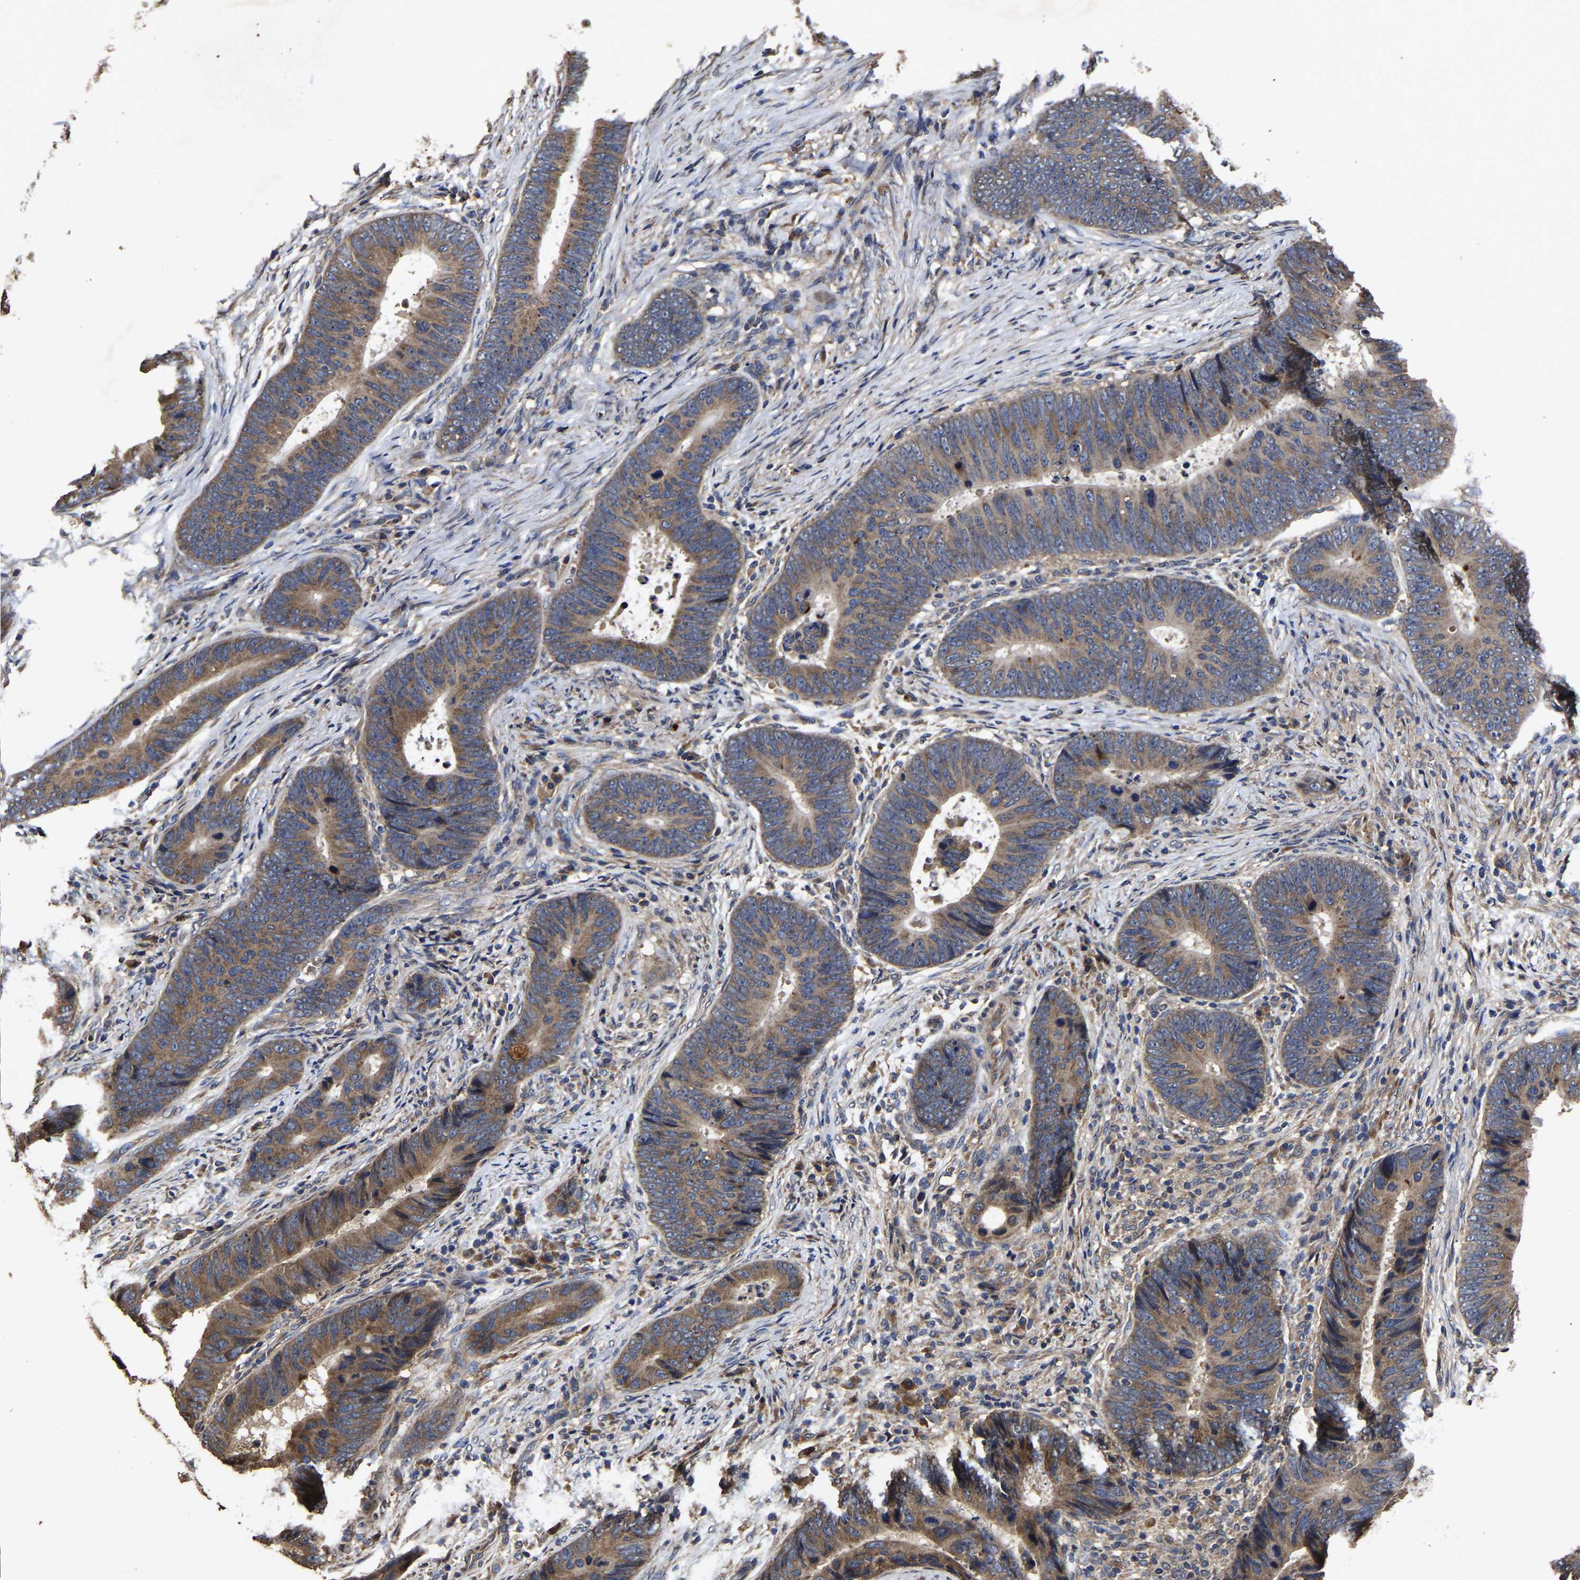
{"staining": {"intensity": "moderate", "quantity": ">75%", "location": "cytoplasmic/membranous"}, "tissue": "colorectal cancer", "cell_type": "Tumor cells", "image_type": "cancer", "snomed": [{"axis": "morphology", "description": "Adenocarcinoma, NOS"}, {"axis": "topography", "description": "Colon"}], "caption": "High-magnification brightfield microscopy of colorectal cancer (adenocarcinoma) stained with DAB (3,3'-diaminobenzidine) (brown) and counterstained with hematoxylin (blue). tumor cells exhibit moderate cytoplasmic/membranous staining is seen in about>75% of cells.", "gene": "PPM1K", "patient": {"sex": "male", "age": 56}}